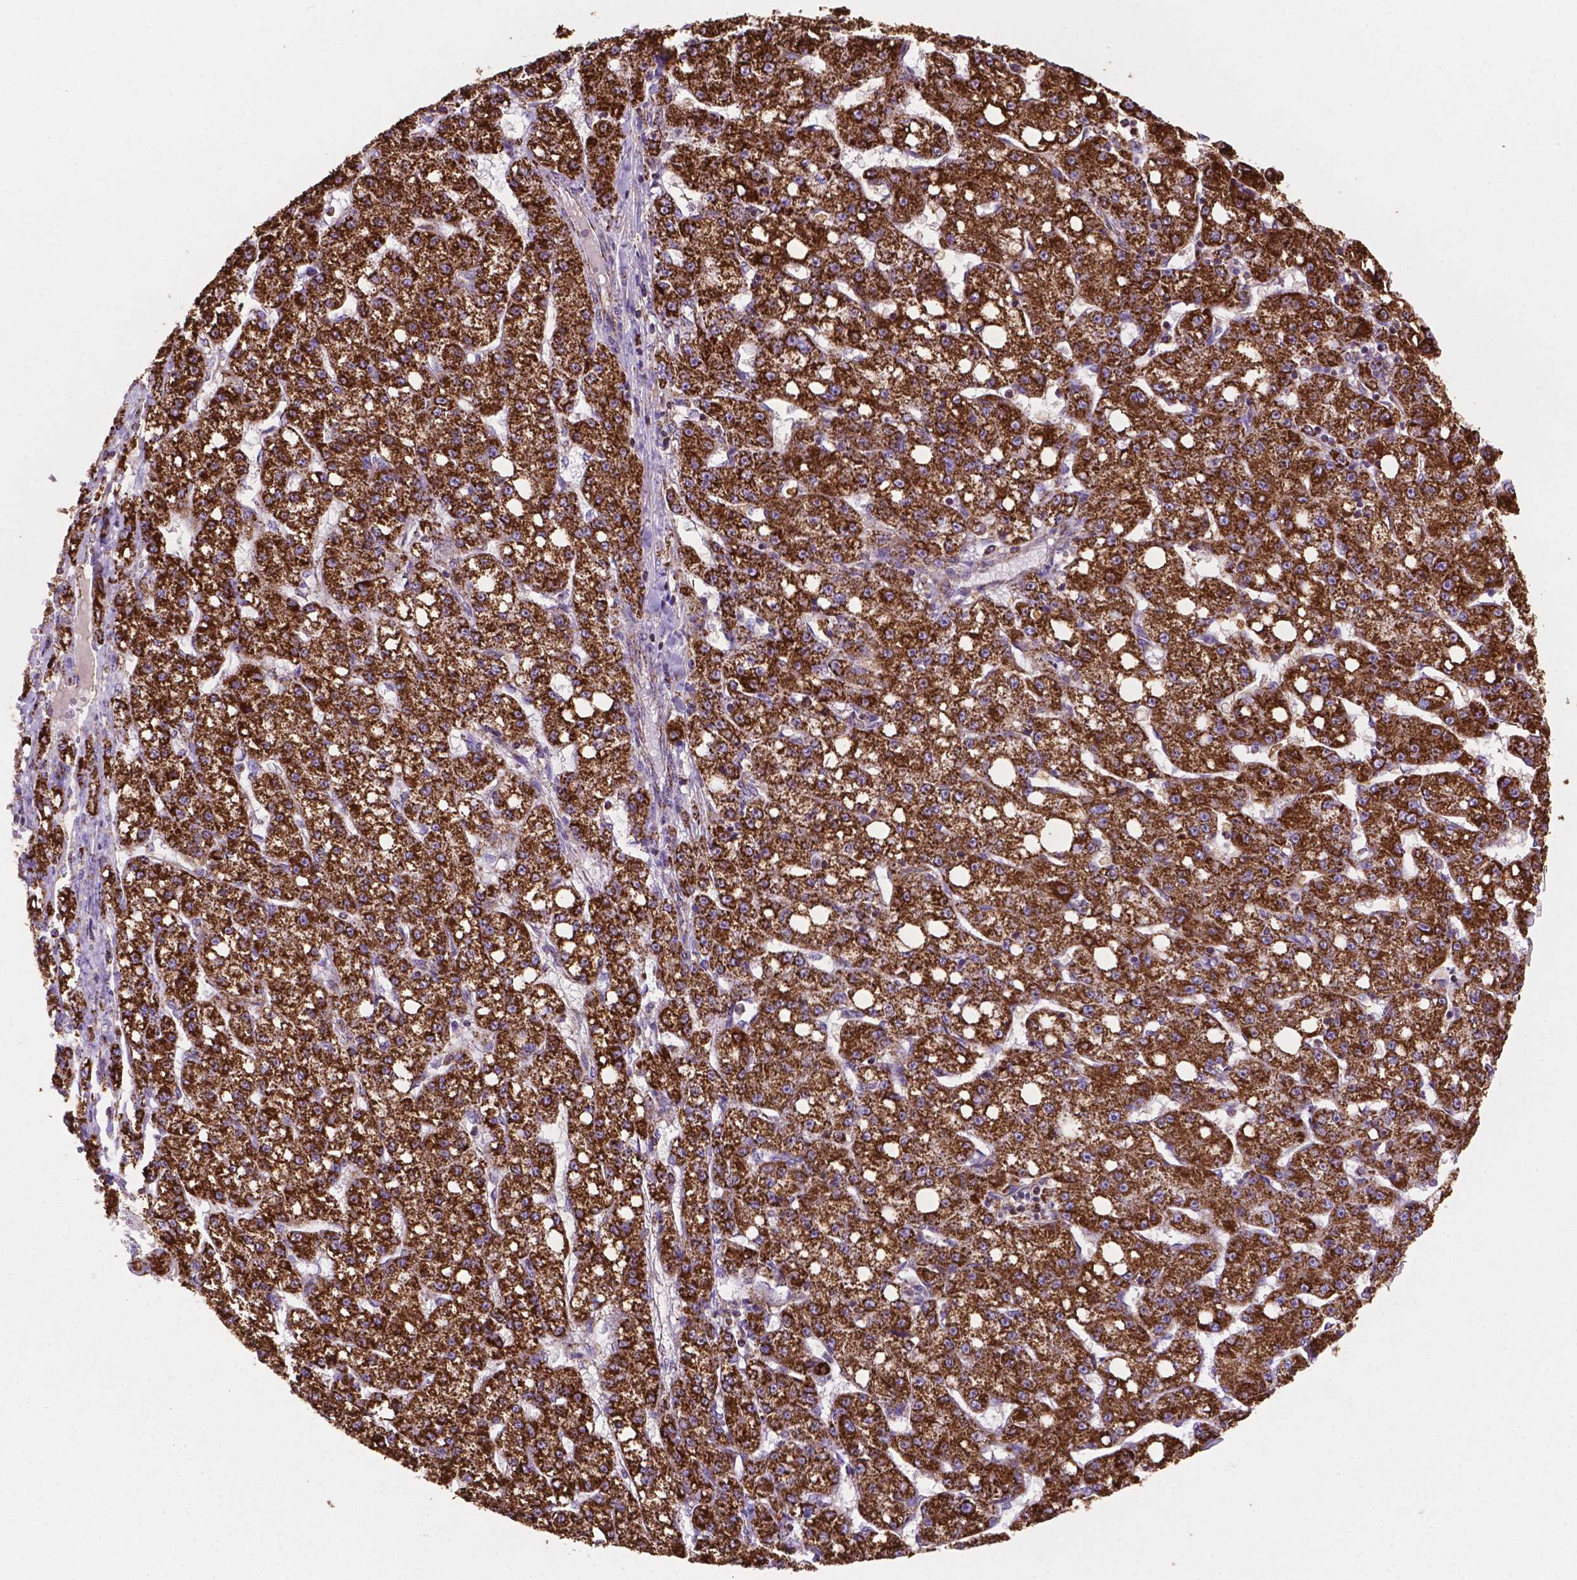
{"staining": {"intensity": "strong", "quantity": ">75%", "location": "cytoplasmic/membranous"}, "tissue": "liver cancer", "cell_type": "Tumor cells", "image_type": "cancer", "snomed": [{"axis": "morphology", "description": "Carcinoma, Hepatocellular, NOS"}, {"axis": "topography", "description": "Liver"}], "caption": "Immunohistochemical staining of hepatocellular carcinoma (liver) demonstrates strong cytoplasmic/membranous protein positivity in about >75% of tumor cells. The staining is performed using DAB (3,3'-diaminobenzidine) brown chromogen to label protein expression. The nuclei are counter-stained blue using hematoxylin.", "gene": "HSPD1", "patient": {"sex": "female", "age": 65}}